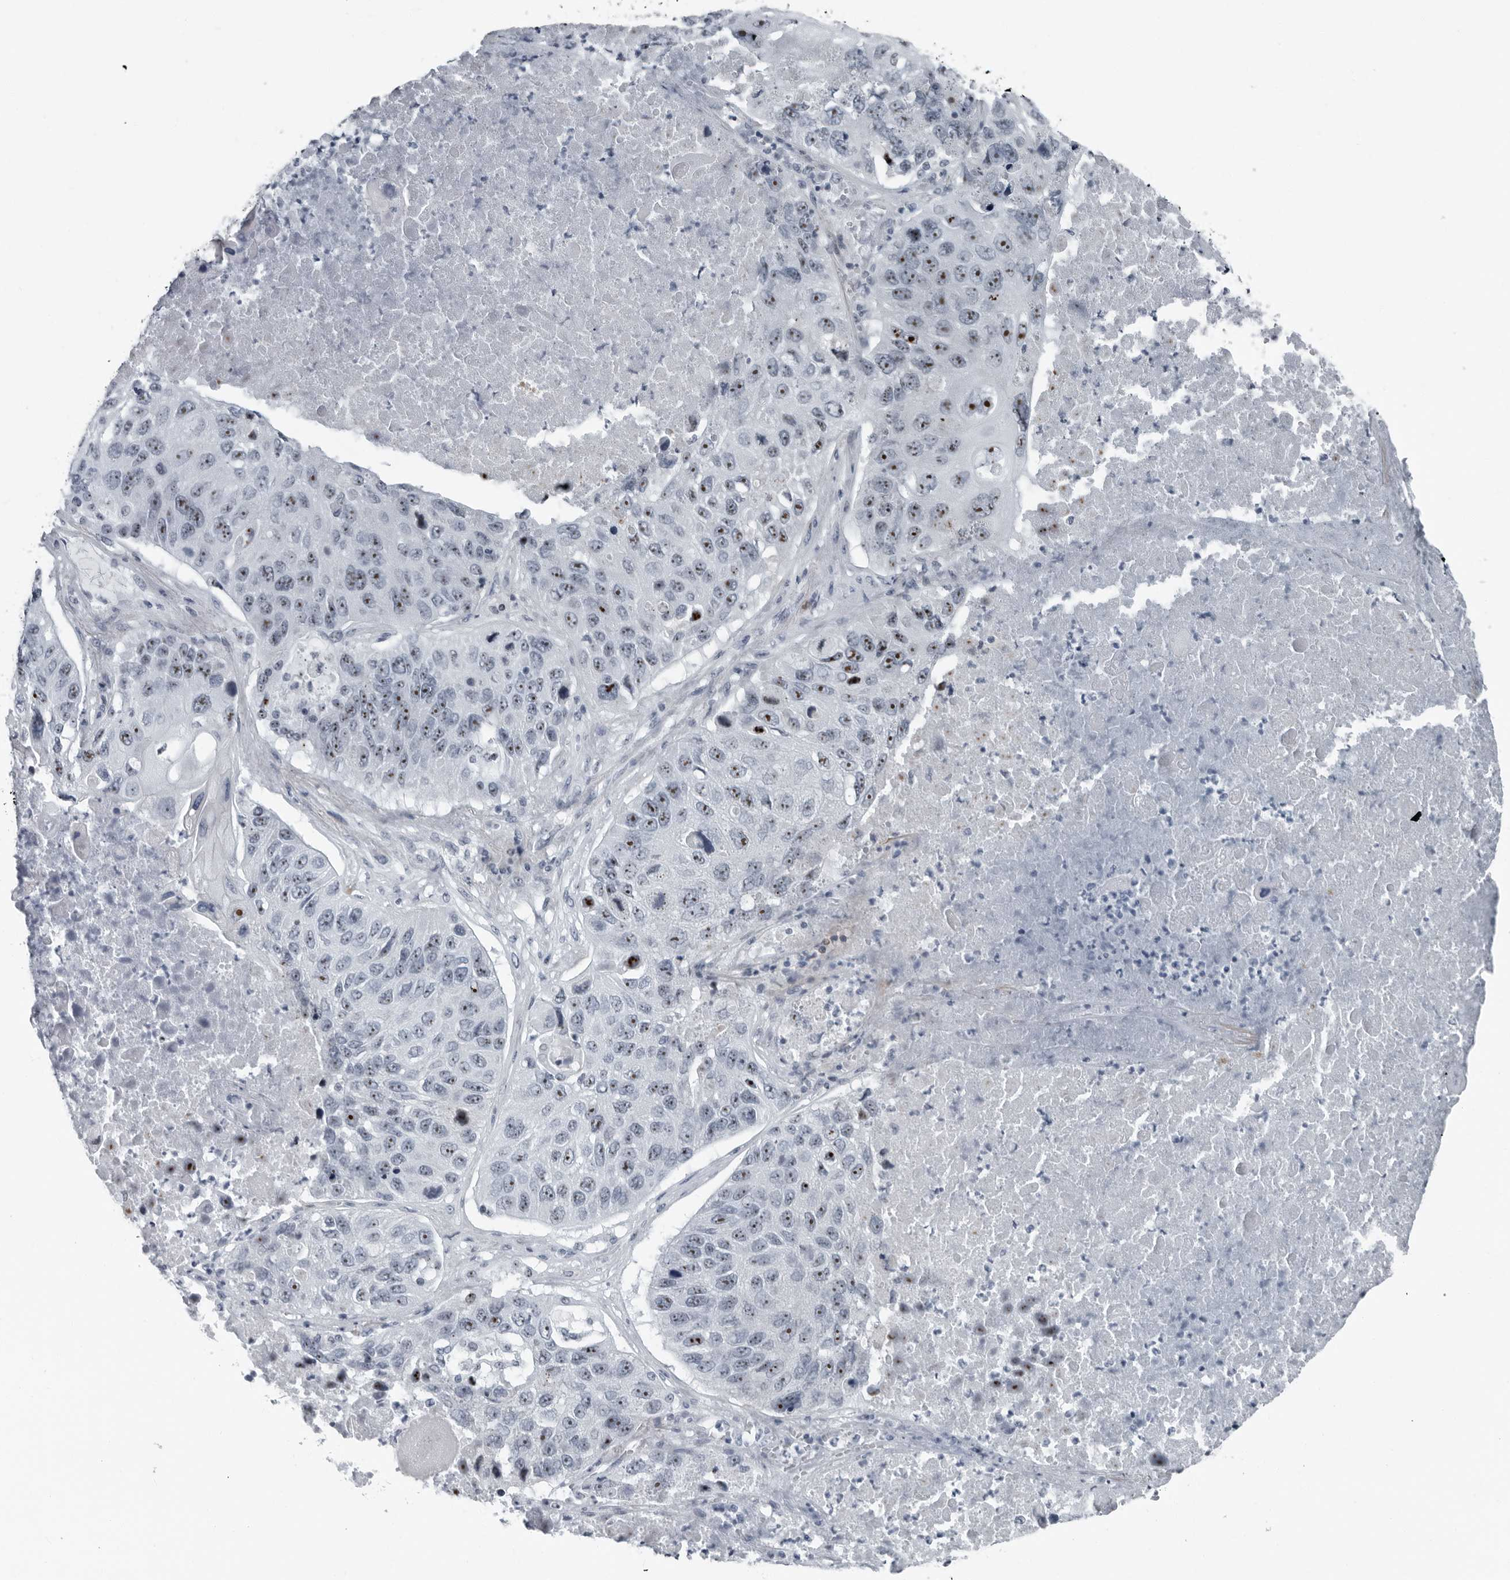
{"staining": {"intensity": "strong", "quantity": ">75%", "location": "nuclear"}, "tissue": "lung cancer", "cell_type": "Tumor cells", "image_type": "cancer", "snomed": [{"axis": "morphology", "description": "Squamous cell carcinoma, NOS"}, {"axis": "topography", "description": "Lung"}], "caption": "High-magnification brightfield microscopy of lung squamous cell carcinoma stained with DAB (3,3'-diaminobenzidine) (brown) and counterstained with hematoxylin (blue). tumor cells exhibit strong nuclear expression is identified in about>75% of cells.", "gene": "PDCD11", "patient": {"sex": "male", "age": 61}}